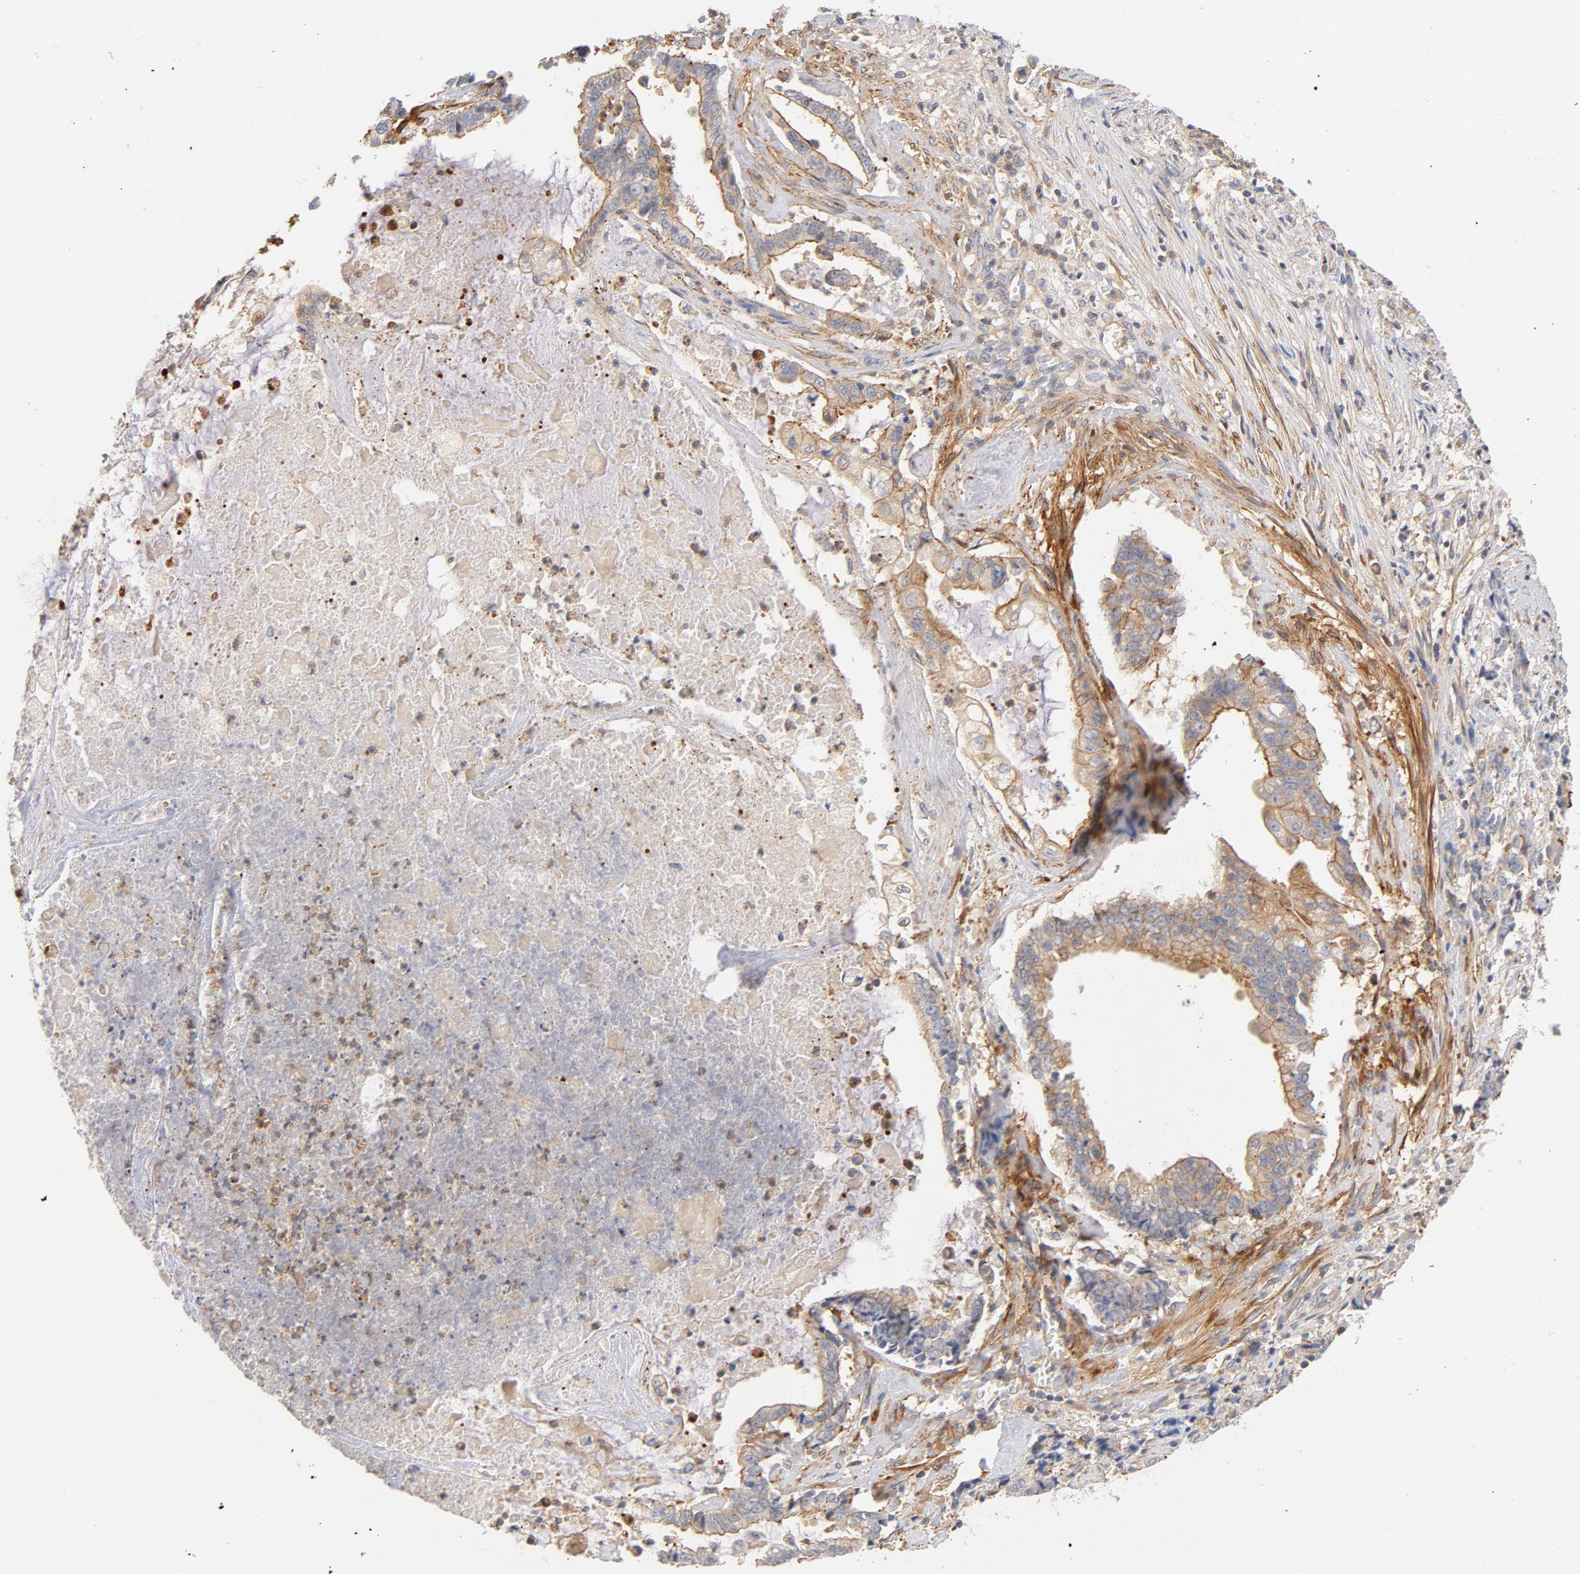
{"staining": {"intensity": "moderate", "quantity": ">75%", "location": "cytoplasmic/membranous"}, "tissue": "liver cancer", "cell_type": "Tumor cells", "image_type": "cancer", "snomed": [{"axis": "morphology", "description": "Cholangiocarcinoma"}, {"axis": "topography", "description": "Liver"}], "caption": "The micrograph exhibits immunohistochemical staining of liver cancer. There is moderate cytoplasmic/membranous expression is appreciated in approximately >75% of tumor cells.", "gene": "STRN3", "patient": {"sex": "male", "age": 57}}